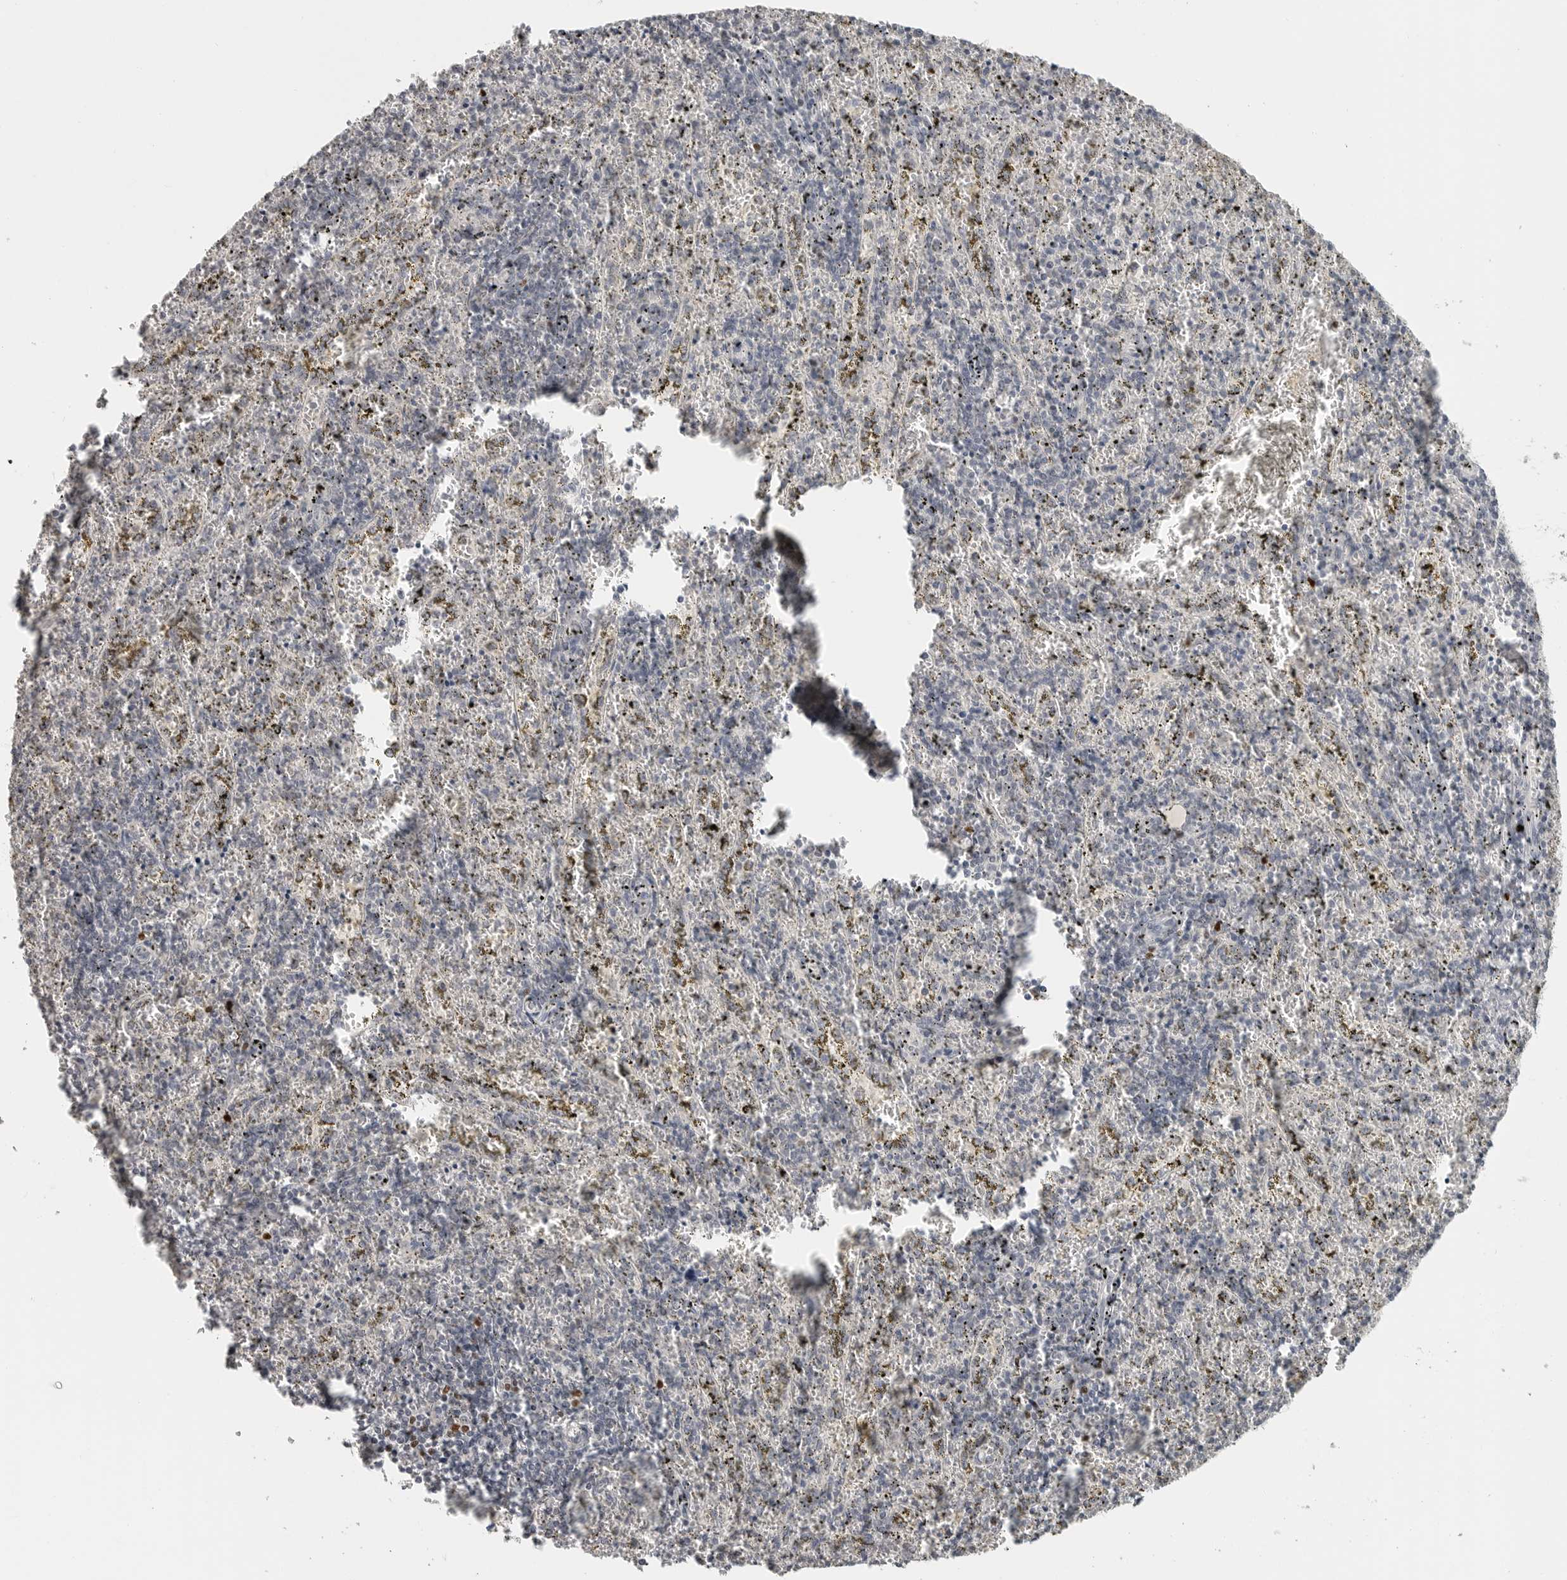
{"staining": {"intensity": "negative", "quantity": "none", "location": "none"}, "tissue": "spleen", "cell_type": "Cells in red pulp", "image_type": "normal", "snomed": [{"axis": "morphology", "description": "Normal tissue, NOS"}, {"axis": "topography", "description": "Spleen"}], "caption": "A high-resolution image shows IHC staining of unremarkable spleen, which displays no significant positivity in cells in red pulp.", "gene": "FOXP3", "patient": {"sex": "male", "age": 11}}